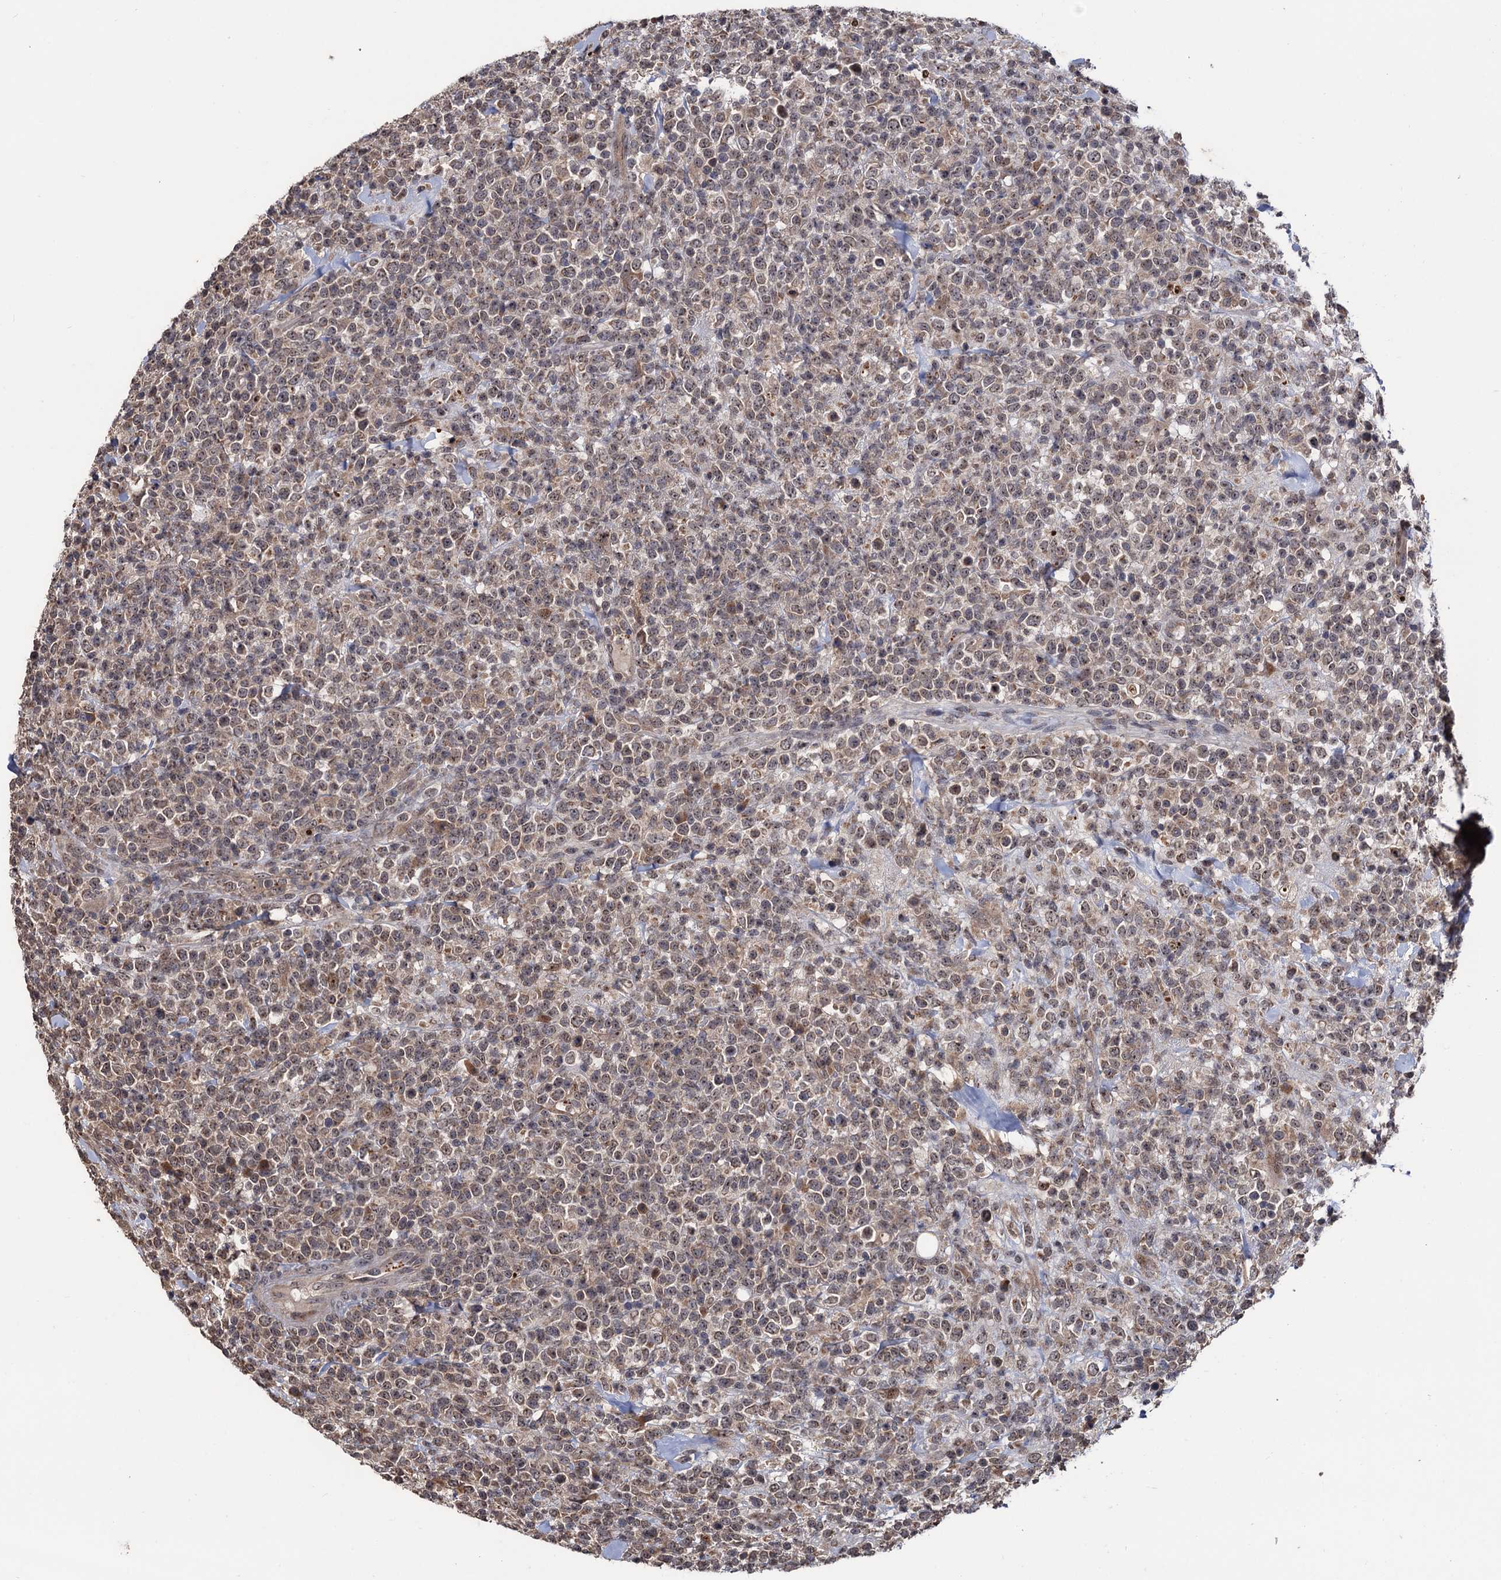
{"staining": {"intensity": "weak", "quantity": ">75%", "location": "cytoplasmic/membranous,nuclear"}, "tissue": "lymphoma", "cell_type": "Tumor cells", "image_type": "cancer", "snomed": [{"axis": "morphology", "description": "Malignant lymphoma, non-Hodgkin's type, High grade"}, {"axis": "topography", "description": "Colon"}], "caption": "This micrograph displays malignant lymphoma, non-Hodgkin's type (high-grade) stained with immunohistochemistry to label a protein in brown. The cytoplasmic/membranous and nuclear of tumor cells show weak positivity for the protein. Nuclei are counter-stained blue.", "gene": "LRRC63", "patient": {"sex": "female", "age": 53}}